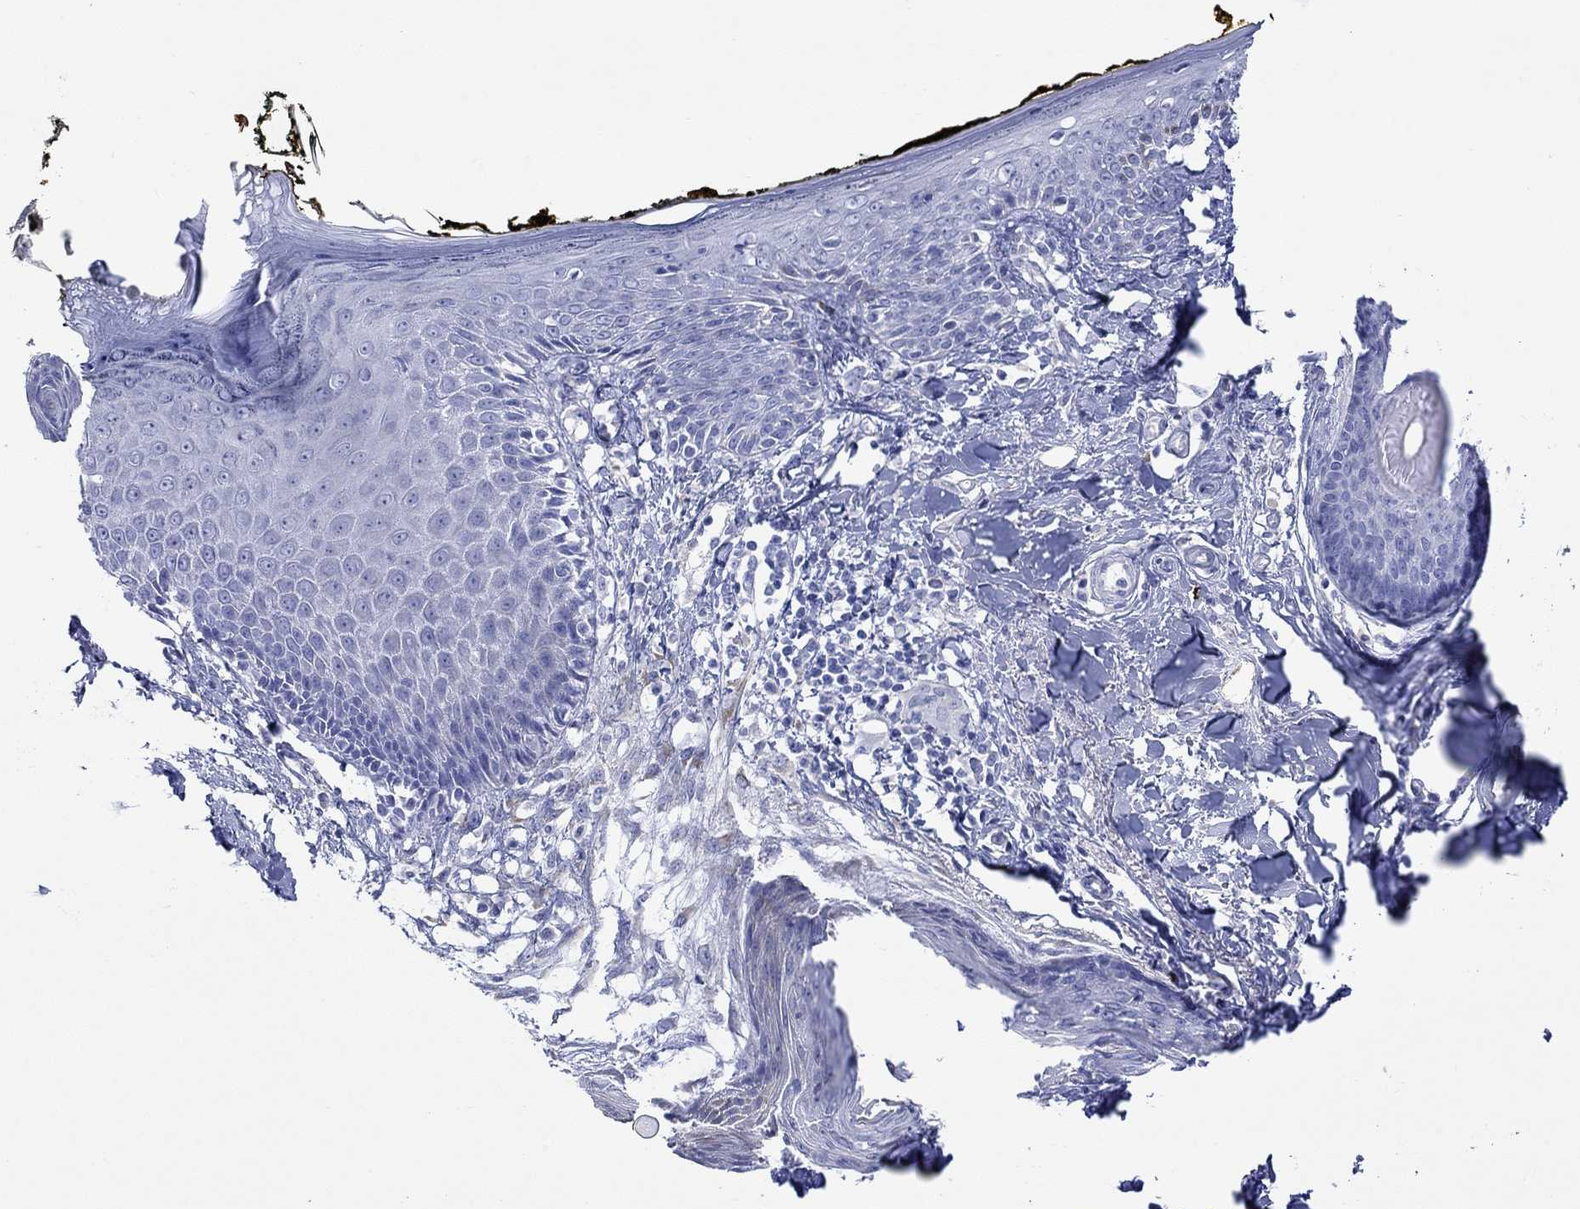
{"staining": {"intensity": "negative", "quantity": "none", "location": "none"}, "tissue": "skin", "cell_type": "Fibroblasts", "image_type": "normal", "snomed": [{"axis": "morphology", "description": "Normal tissue, NOS"}, {"axis": "topography", "description": "Skin"}], "caption": "DAB immunohistochemical staining of benign human skin shows no significant expression in fibroblasts.", "gene": "P2RY6", "patient": {"sex": "male", "age": 76}}